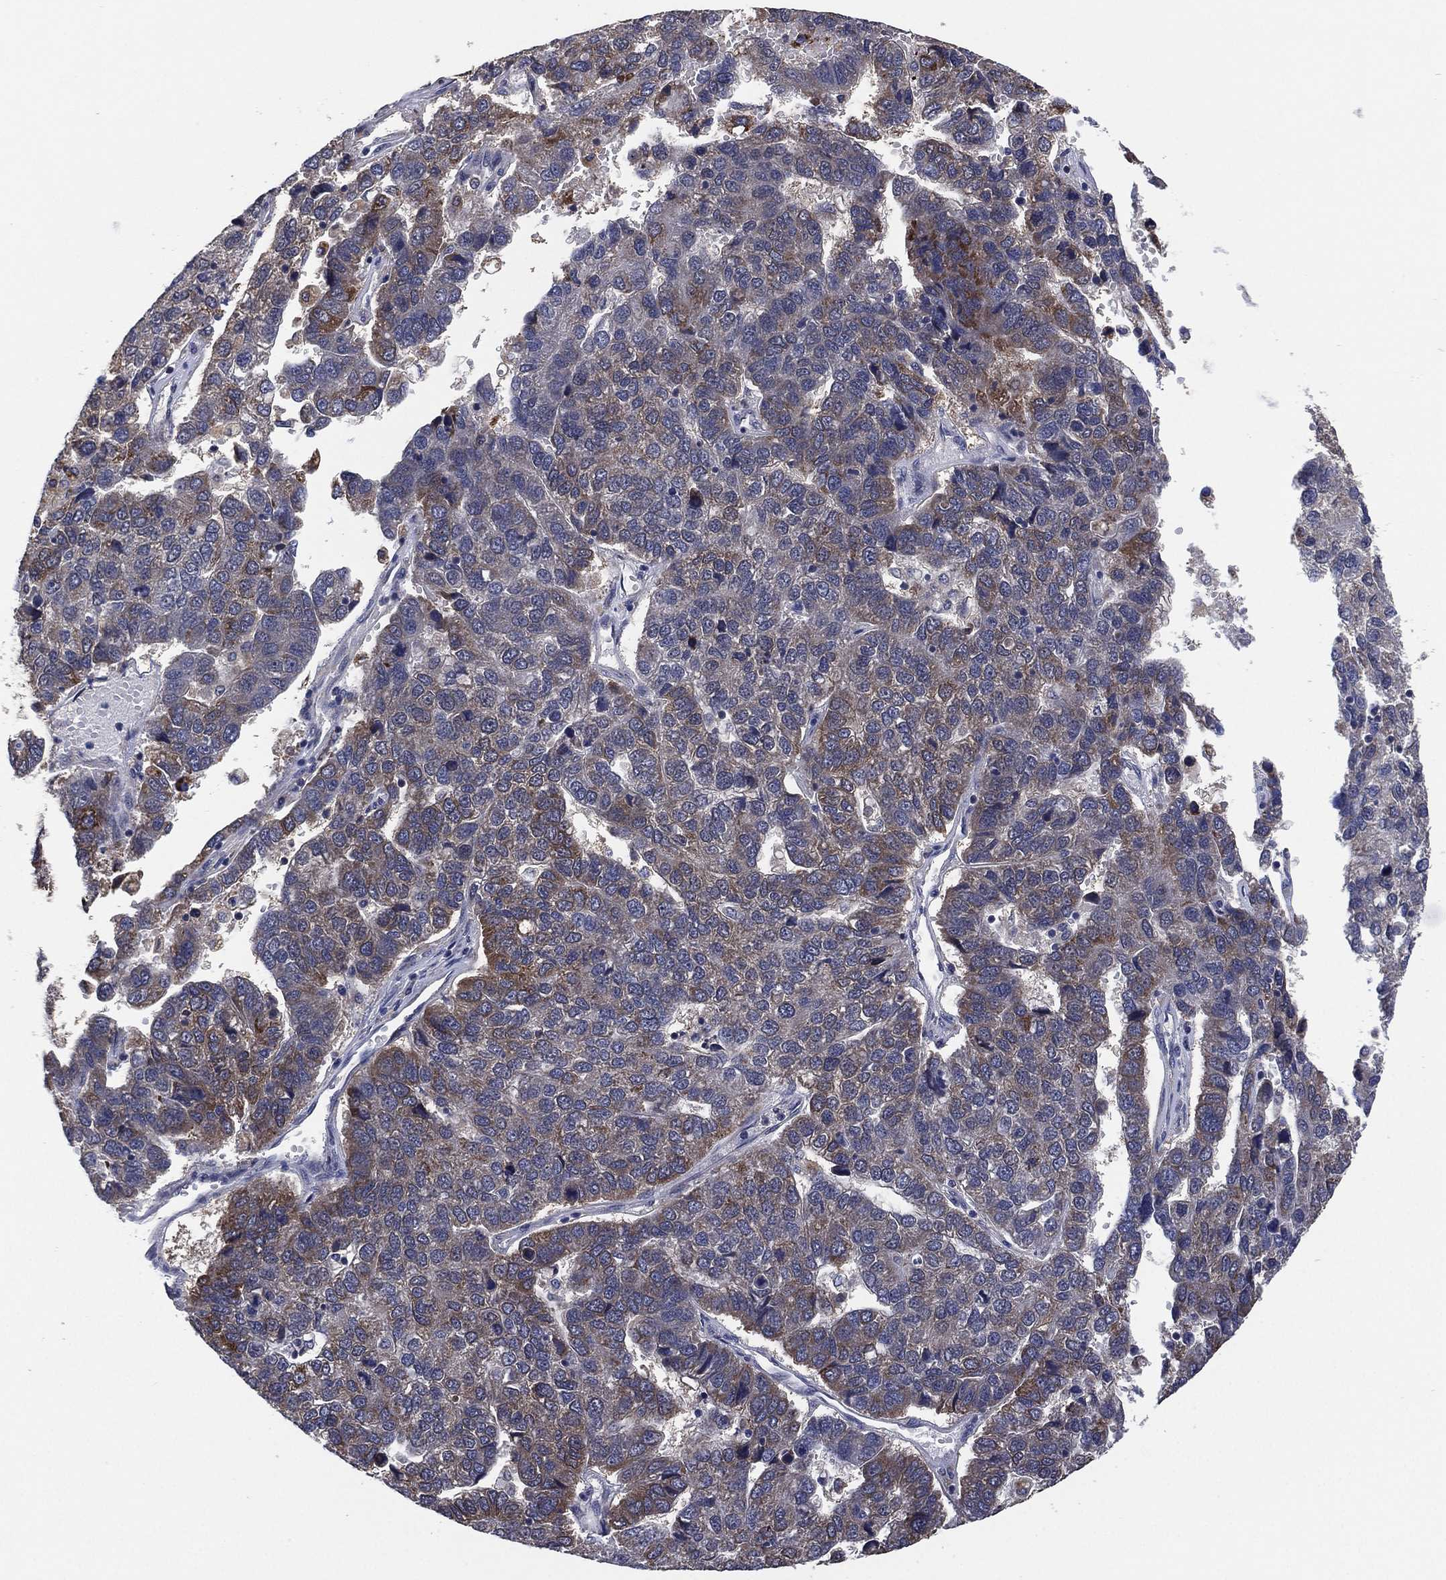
{"staining": {"intensity": "moderate", "quantity": "<25%", "location": "cytoplasmic/membranous"}, "tissue": "pancreatic cancer", "cell_type": "Tumor cells", "image_type": "cancer", "snomed": [{"axis": "morphology", "description": "Adenocarcinoma, NOS"}, {"axis": "topography", "description": "Pancreas"}], "caption": "Adenocarcinoma (pancreatic) stained with a protein marker reveals moderate staining in tumor cells.", "gene": "SELENOO", "patient": {"sex": "female", "age": 61}}